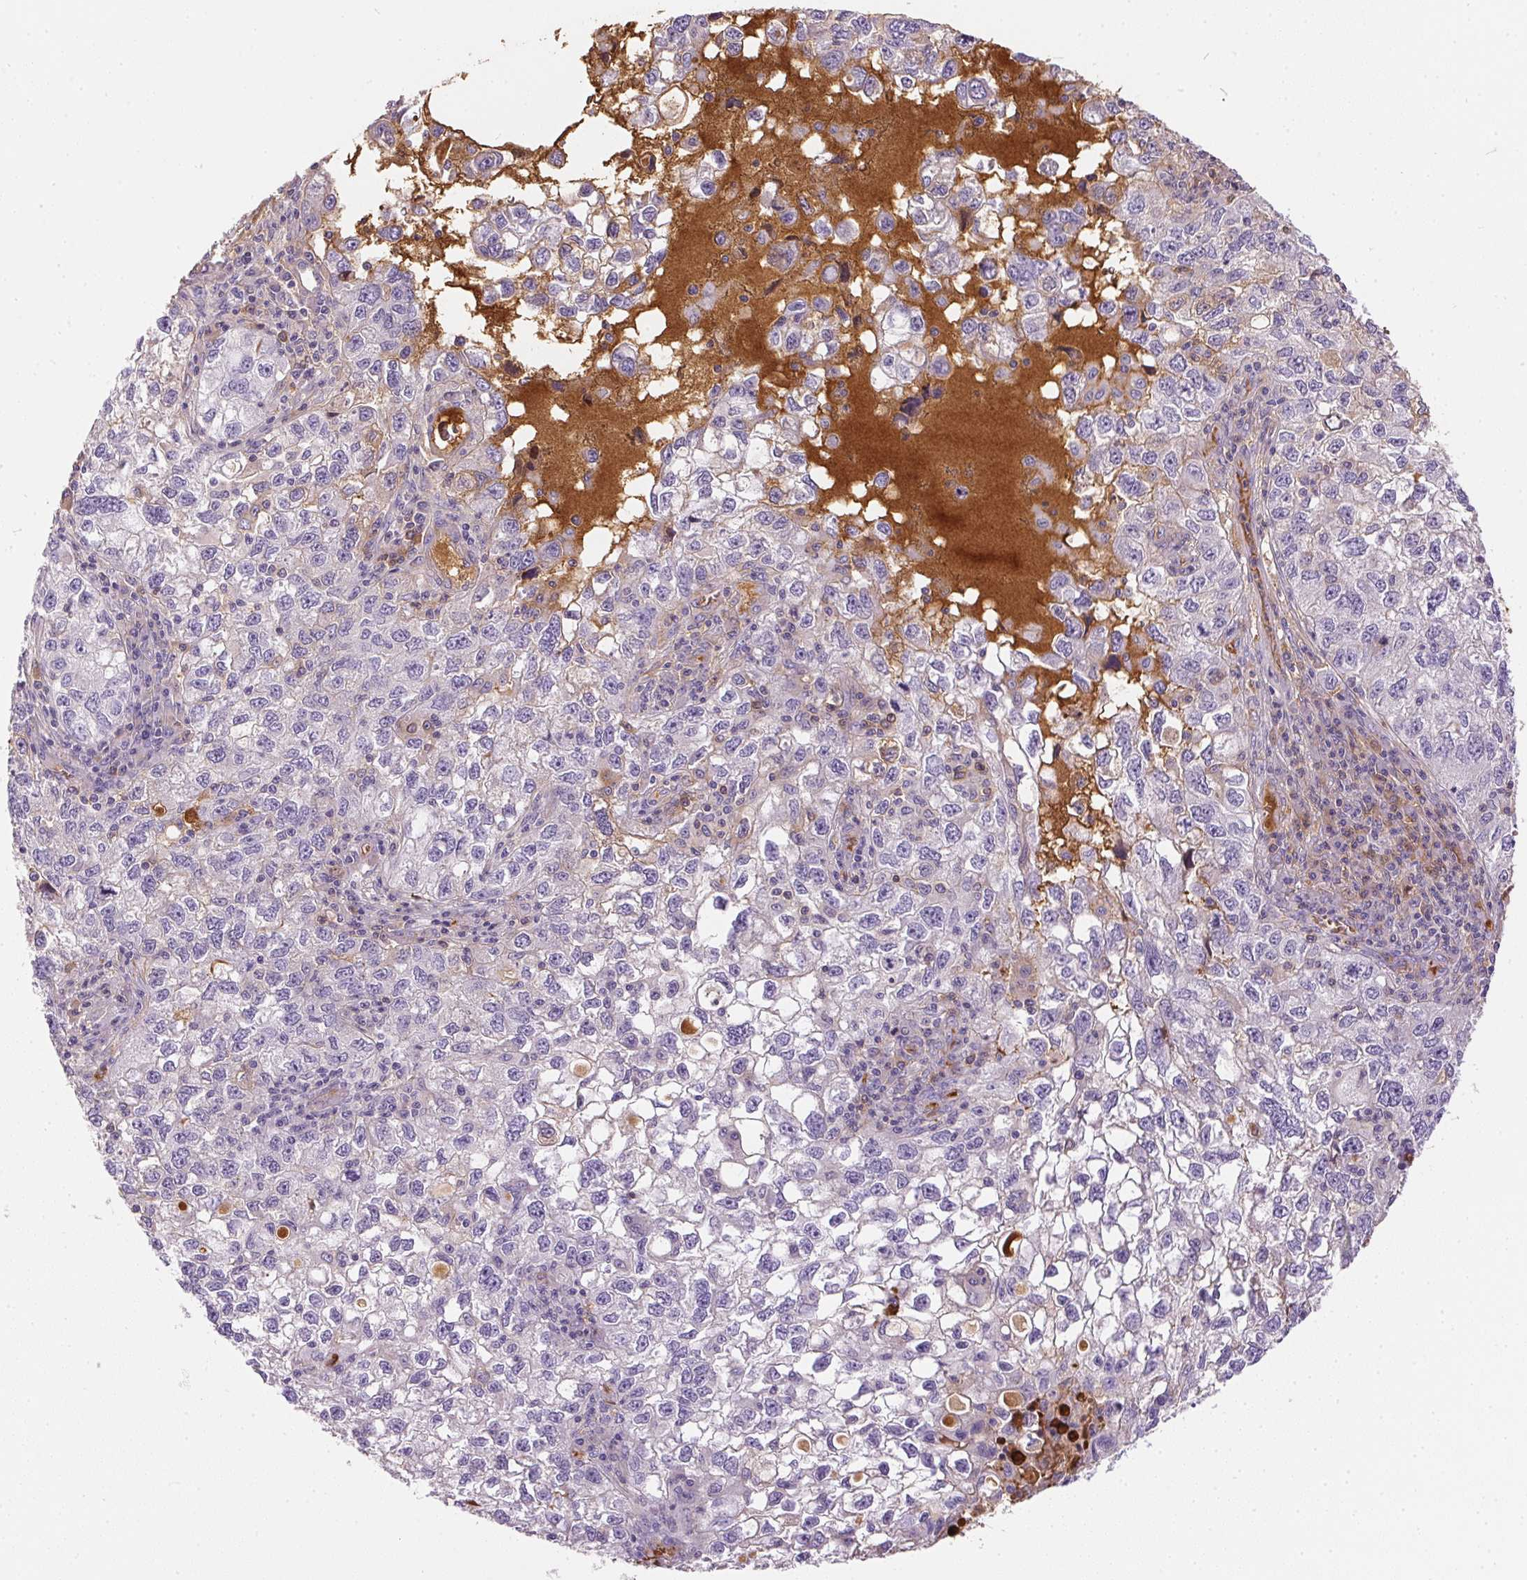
{"staining": {"intensity": "negative", "quantity": "none", "location": "none"}, "tissue": "cervical cancer", "cell_type": "Tumor cells", "image_type": "cancer", "snomed": [{"axis": "morphology", "description": "Squamous cell carcinoma, NOS"}, {"axis": "topography", "description": "Cervix"}], "caption": "Immunohistochemistry micrograph of neoplastic tissue: human cervical cancer stained with DAB shows no significant protein staining in tumor cells. (Immunohistochemistry (ihc), brightfield microscopy, high magnification).", "gene": "ORM1", "patient": {"sex": "female", "age": 55}}